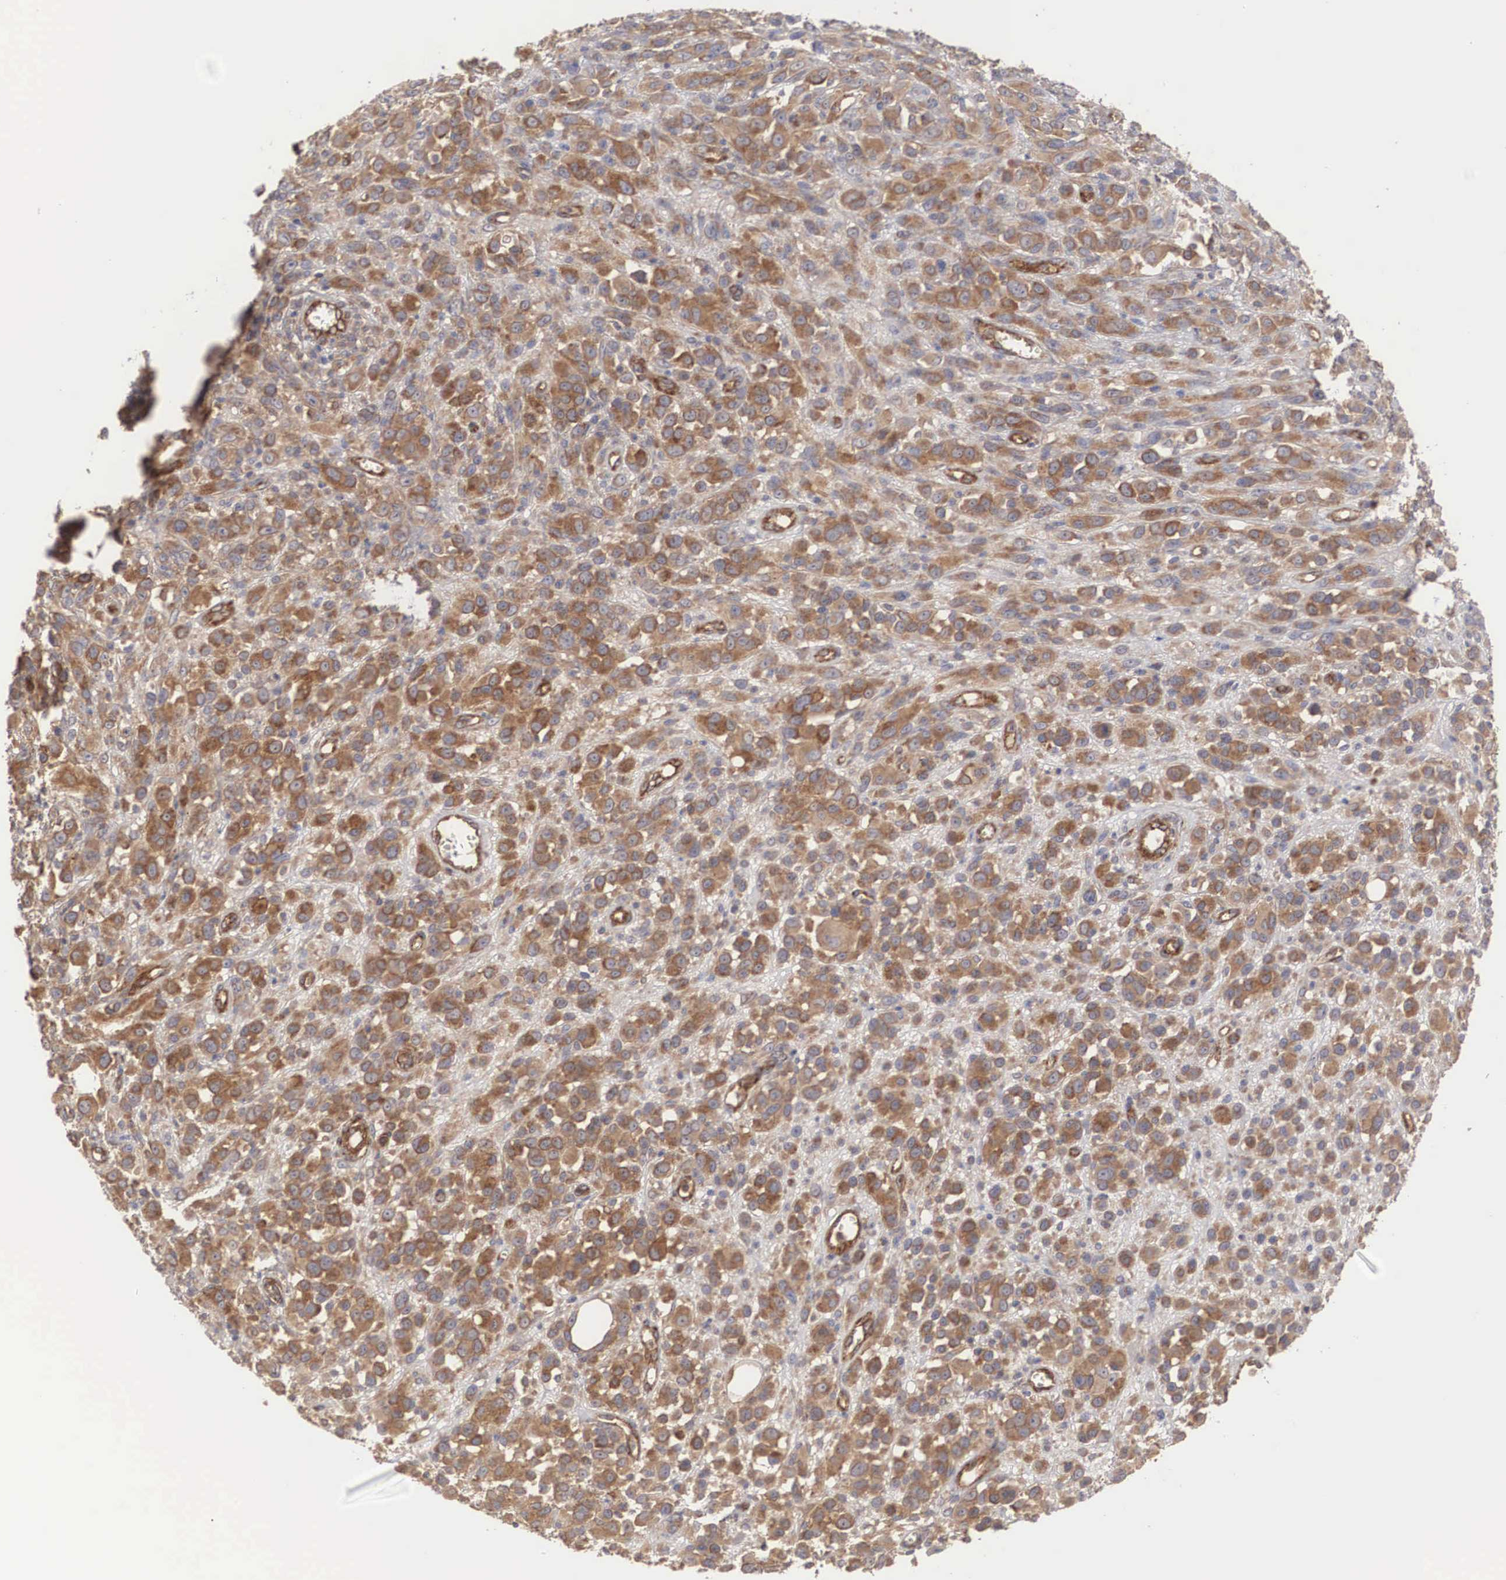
{"staining": {"intensity": "moderate", "quantity": ">75%", "location": "cytoplasmic/membranous"}, "tissue": "melanoma", "cell_type": "Tumor cells", "image_type": "cancer", "snomed": [{"axis": "morphology", "description": "Malignant melanoma, NOS"}, {"axis": "topography", "description": "Skin"}], "caption": "DAB (3,3'-diaminobenzidine) immunohistochemical staining of human melanoma exhibits moderate cytoplasmic/membranous protein positivity in about >75% of tumor cells.", "gene": "ARMCX4", "patient": {"sex": "male", "age": 51}}